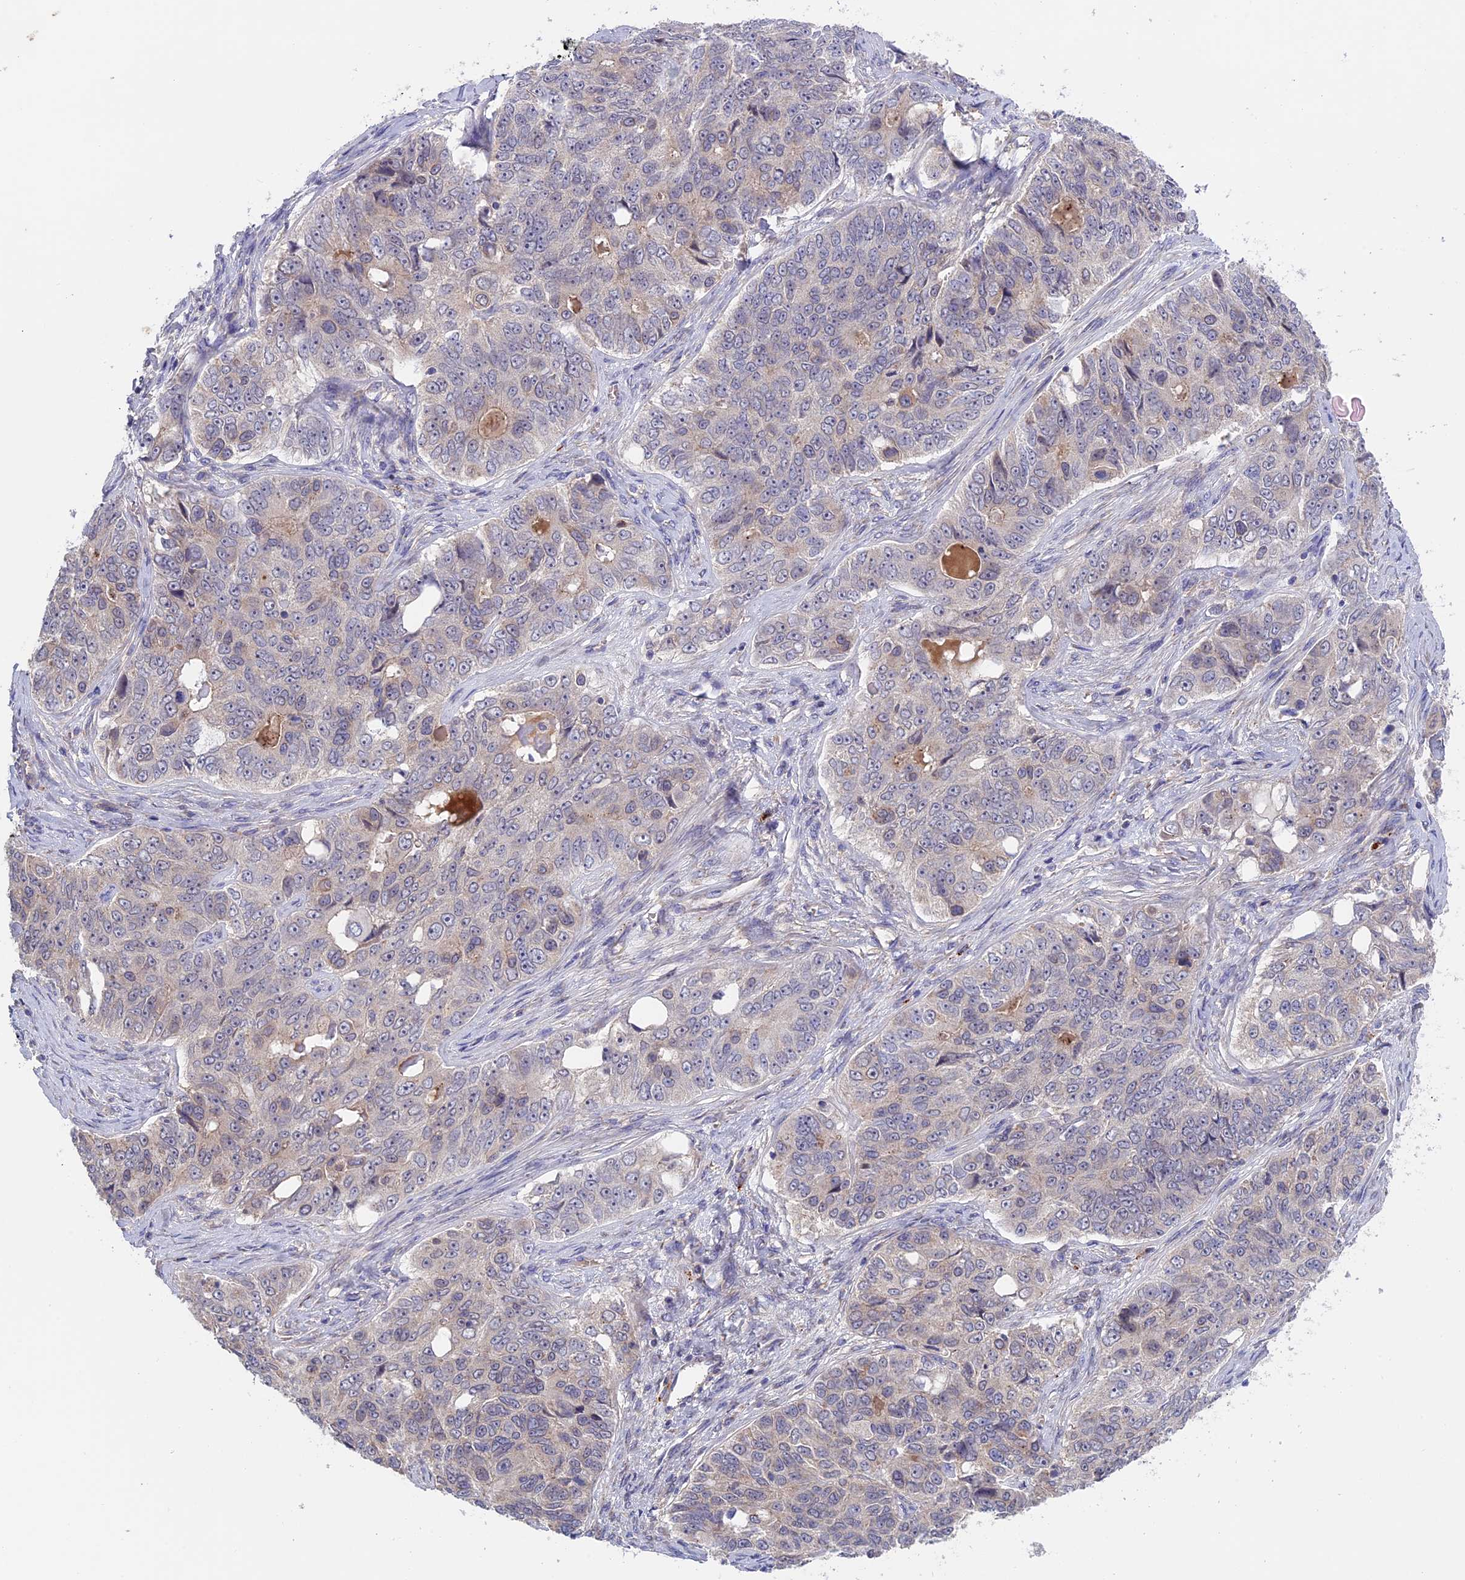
{"staining": {"intensity": "weak", "quantity": "<25%", "location": "cytoplasmic/membranous"}, "tissue": "ovarian cancer", "cell_type": "Tumor cells", "image_type": "cancer", "snomed": [{"axis": "morphology", "description": "Carcinoma, endometroid"}, {"axis": "topography", "description": "Ovary"}], "caption": "IHC of endometroid carcinoma (ovarian) reveals no positivity in tumor cells. Brightfield microscopy of immunohistochemistry (IHC) stained with DAB (3,3'-diaminobenzidine) (brown) and hematoxylin (blue), captured at high magnification.", "gene": "ETFDH", "patient": {"sex": "female", "age": 51}}